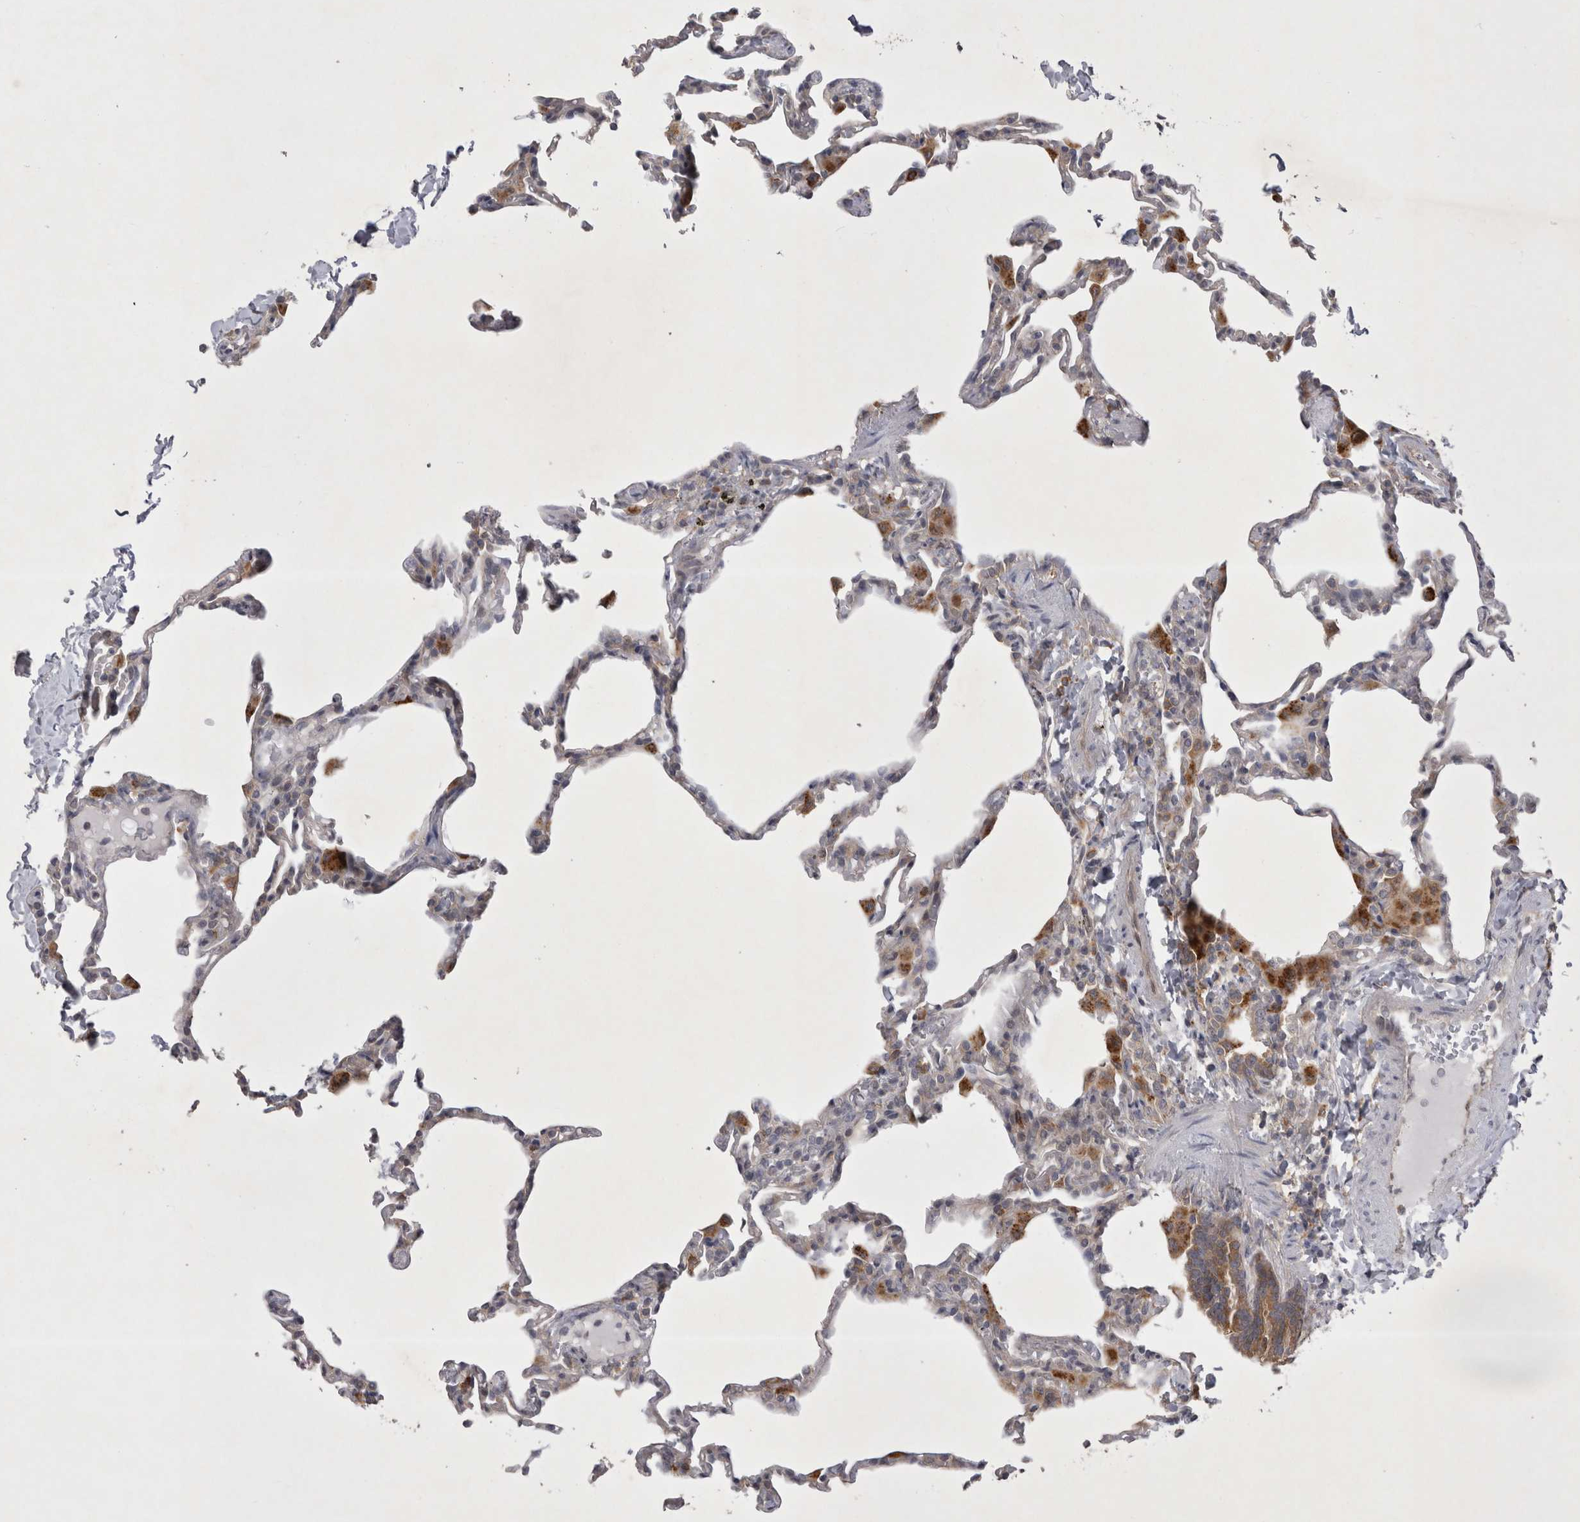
{"staining": {"intensity": "negative", "quantity": "none", "location": "none"}, "tissue": "lung", "cell_type": "Alveolar cells", "image_type": "normal", "snomed": [{"axis": "morphology", "description": "Normal tissue, NOS"}, {"axis": "topography", "description": "Lung"}], "caption": "DAB immunohistochemical staining of unremarkable lung exhibits no significant expression in alveolar cells. (DAB immunohistochemistry visualized using brightfield microscopy, high magnification).", "gene": "CTBS", "patient": {"sex": "male", "age": 20}}